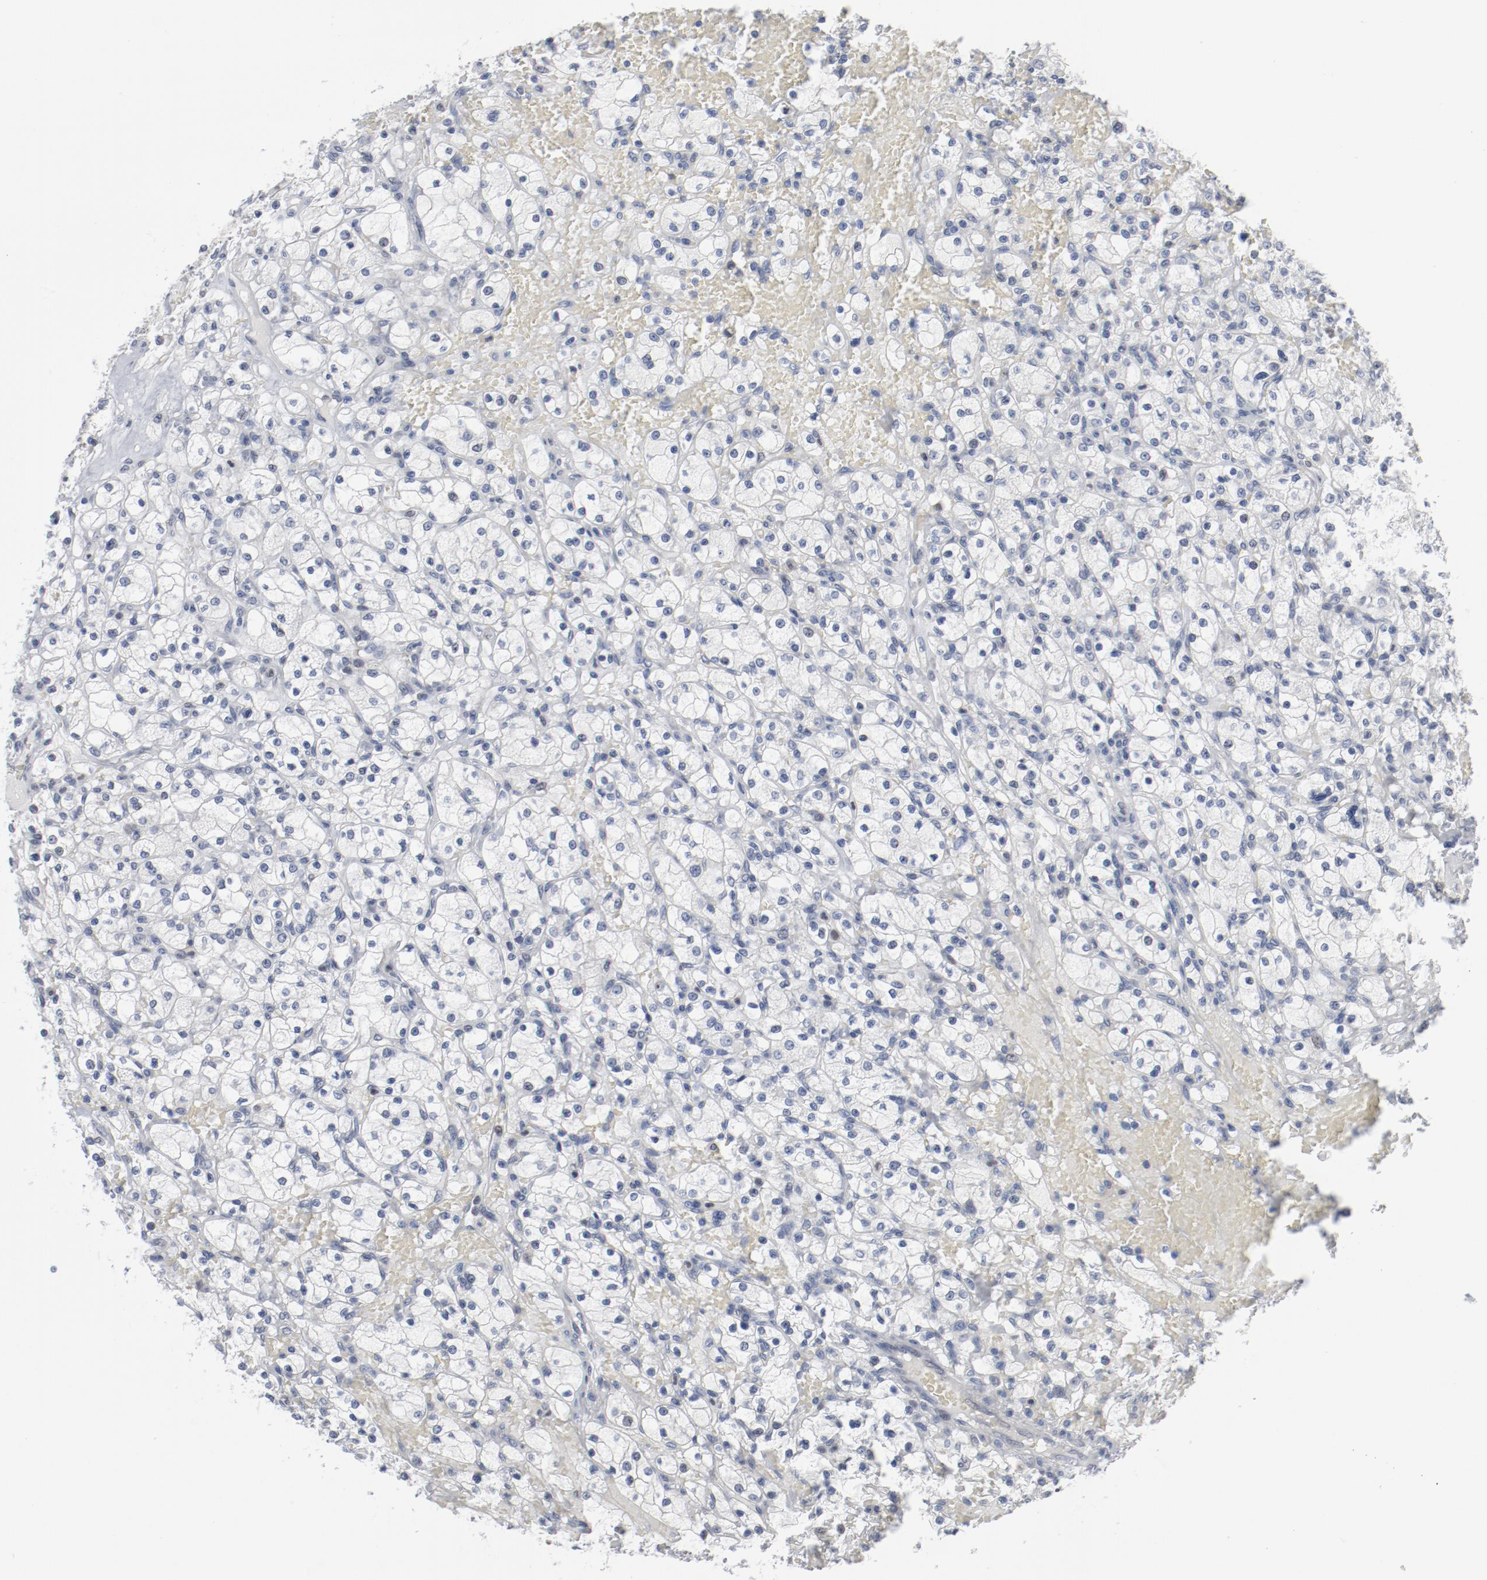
{"staining": {"intensity": "negative", "quantity": "none", "location": "none"}, "tissue": "renal cancer", "cell_type": "Tumor cells", "image_type": "cancer", "snomed": [{"axis": "morphology", "description": "Adenocarcinoma, NOS"}, {"axis": "topography", "description": "Kidney"}], "caption": "The immunohistochemistry (IHC) histopathology image has no significant staining in tumor cells of renal cancer tissue. (DAB (3,3'-diaminobenzidine) immunohistochemistry (IHC), high magnification).", "gene": "FOXN2", "patient": {"sex": "female", "age": 83}}